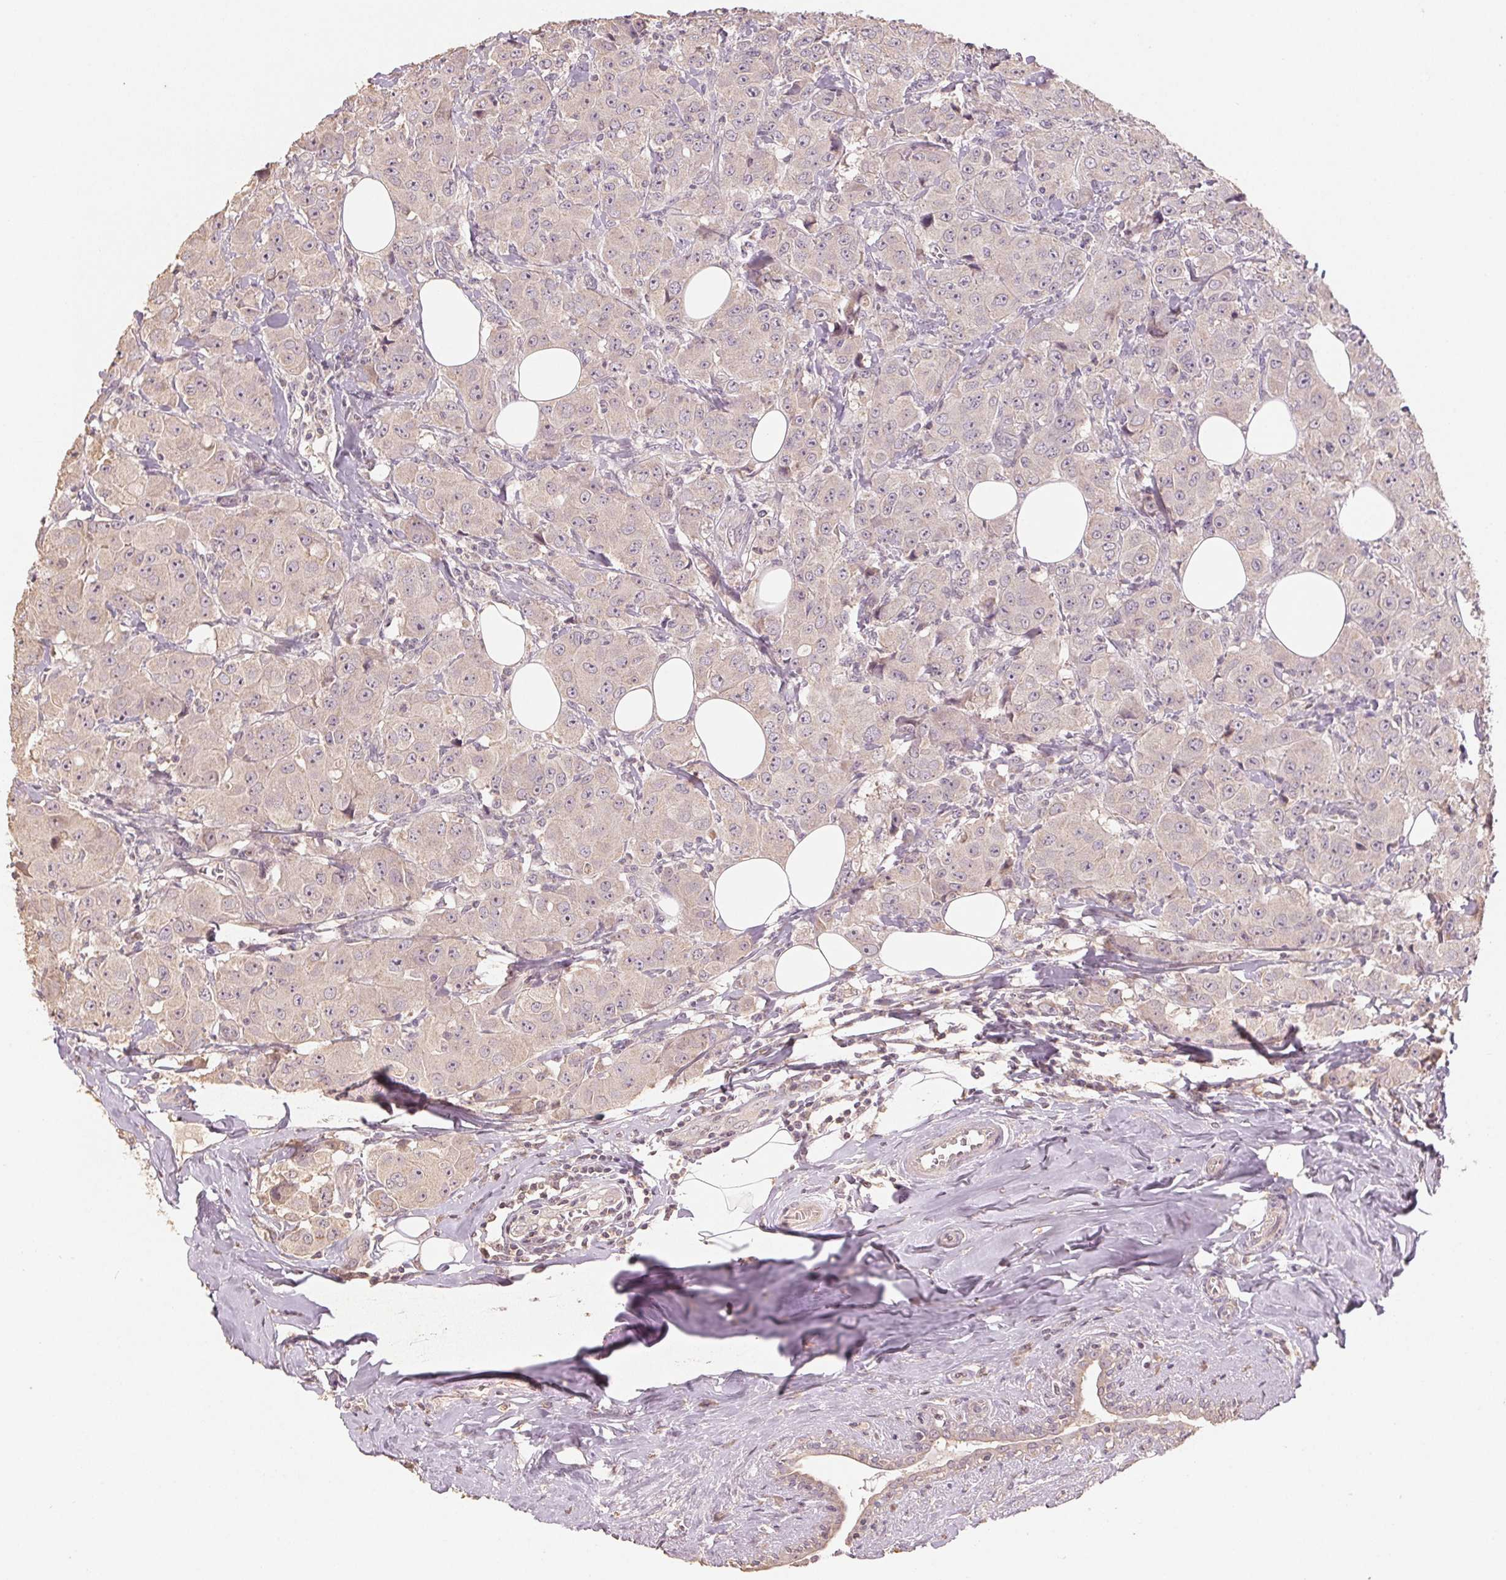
{"staining": {"intensity": "negative", "quantity": "none", "location": "none"}, "tissue": "breast cancer", "cell_type": "Tumor cells", "image_type": "cancer", "snomed": [{"axis": "morphology", "description": "Normal tissue, NOS"}, {"axis": "morphology", "description": "Duct carcinoma"}, {"axis": "topography", "description": "Breast"}], "caption": "Human breast intraductal carcinoma stained for a protein using IHC reveals no positivity in tumor cells.", "gene": "COX14", "patient": {"sex": "female", "age": 43}}